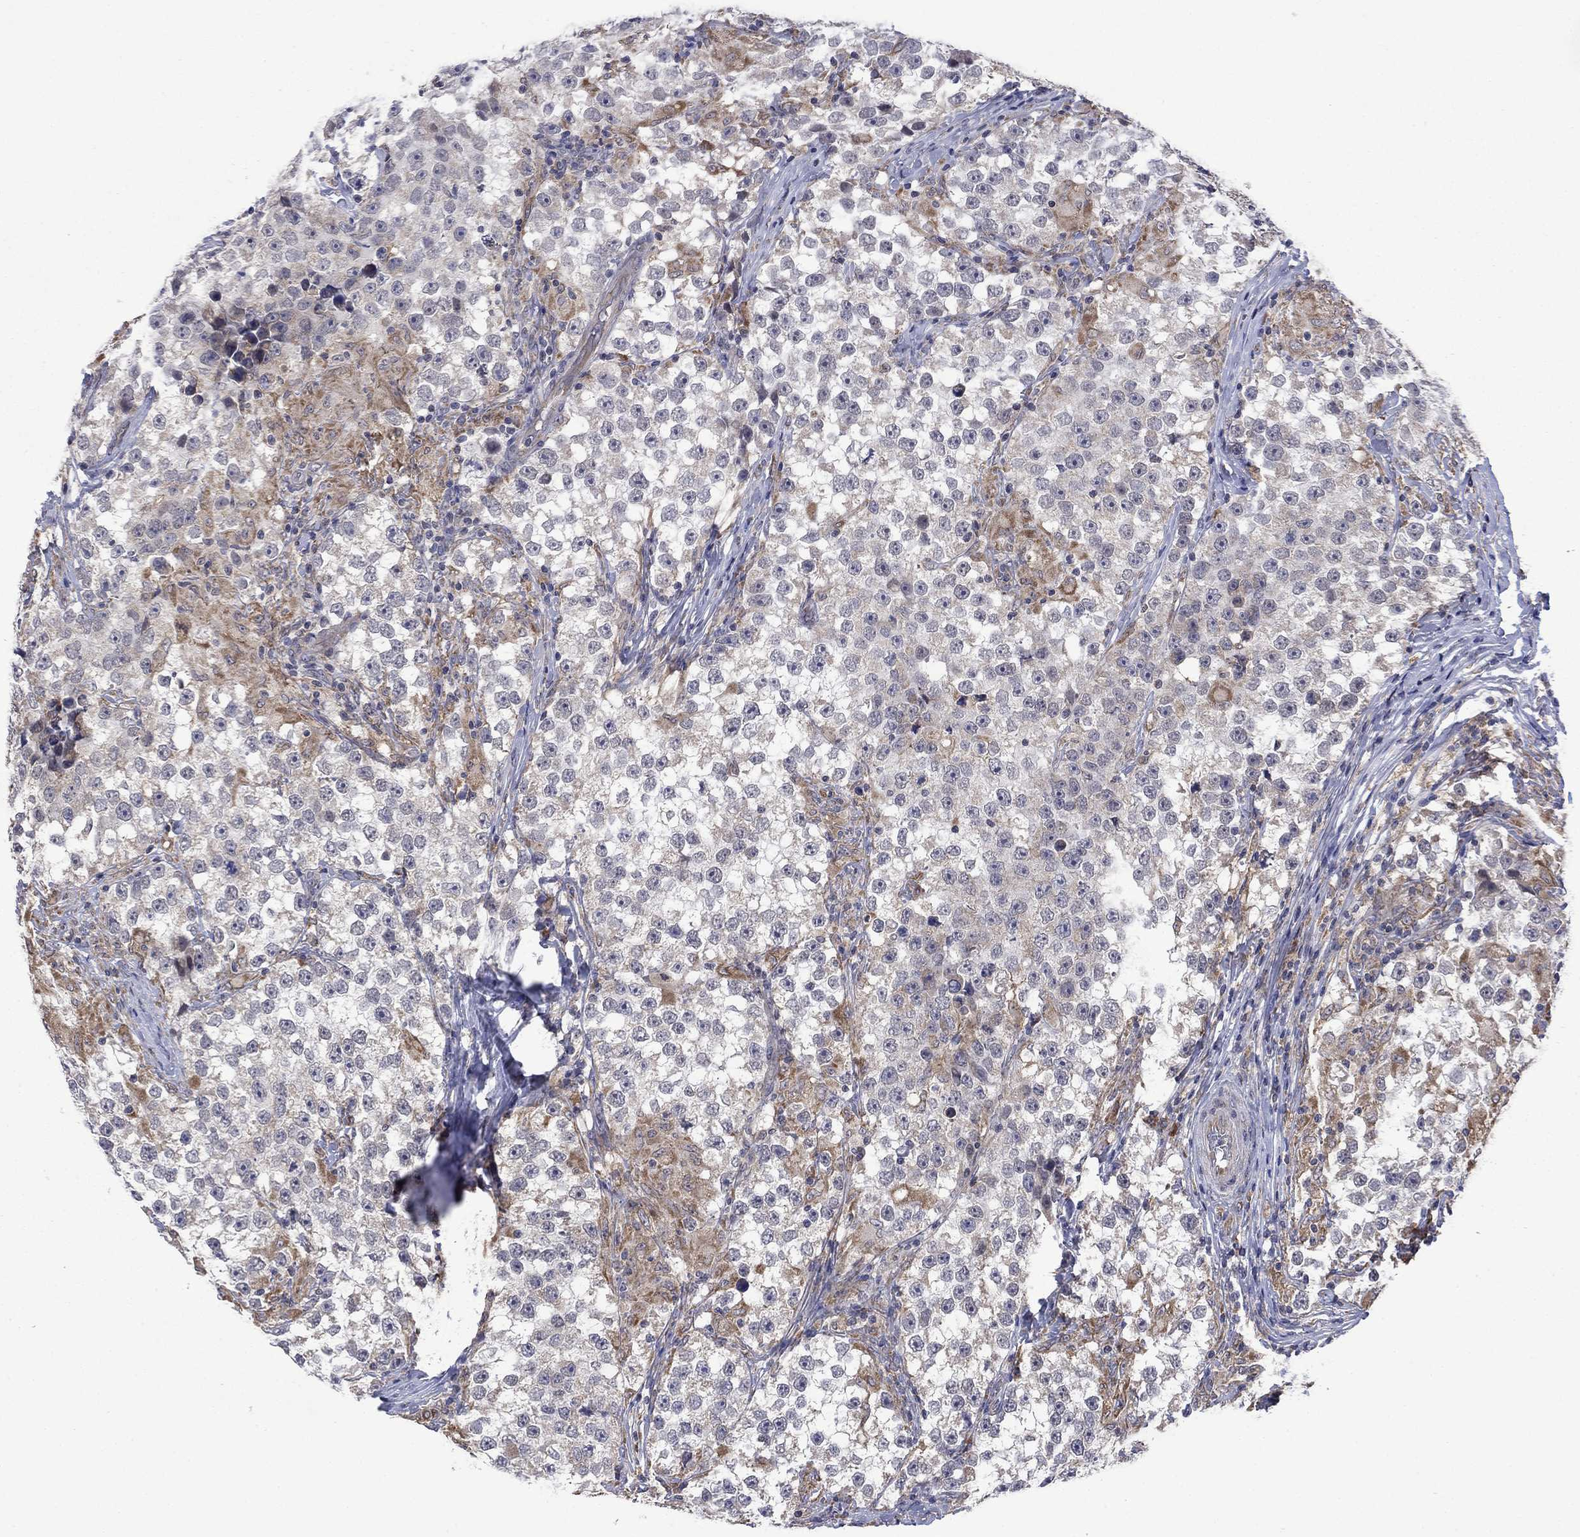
{"staining": {"intensity": "negative", "quantity": "none", "location": "none"}, "tissue": "testis cancer", "cell_type": "Tumor cells", "image_type": "cancer", "snomed": [{"axis": "morphology", "description": "Seminoma, NOS"}, {"axis": "topography", "description": "Testis"}], "caption": "An image of human testis seminoma is negative for staining in tumor cells.", "gene": "FURIN", "patient": {"sex": "male", "age": 46}}